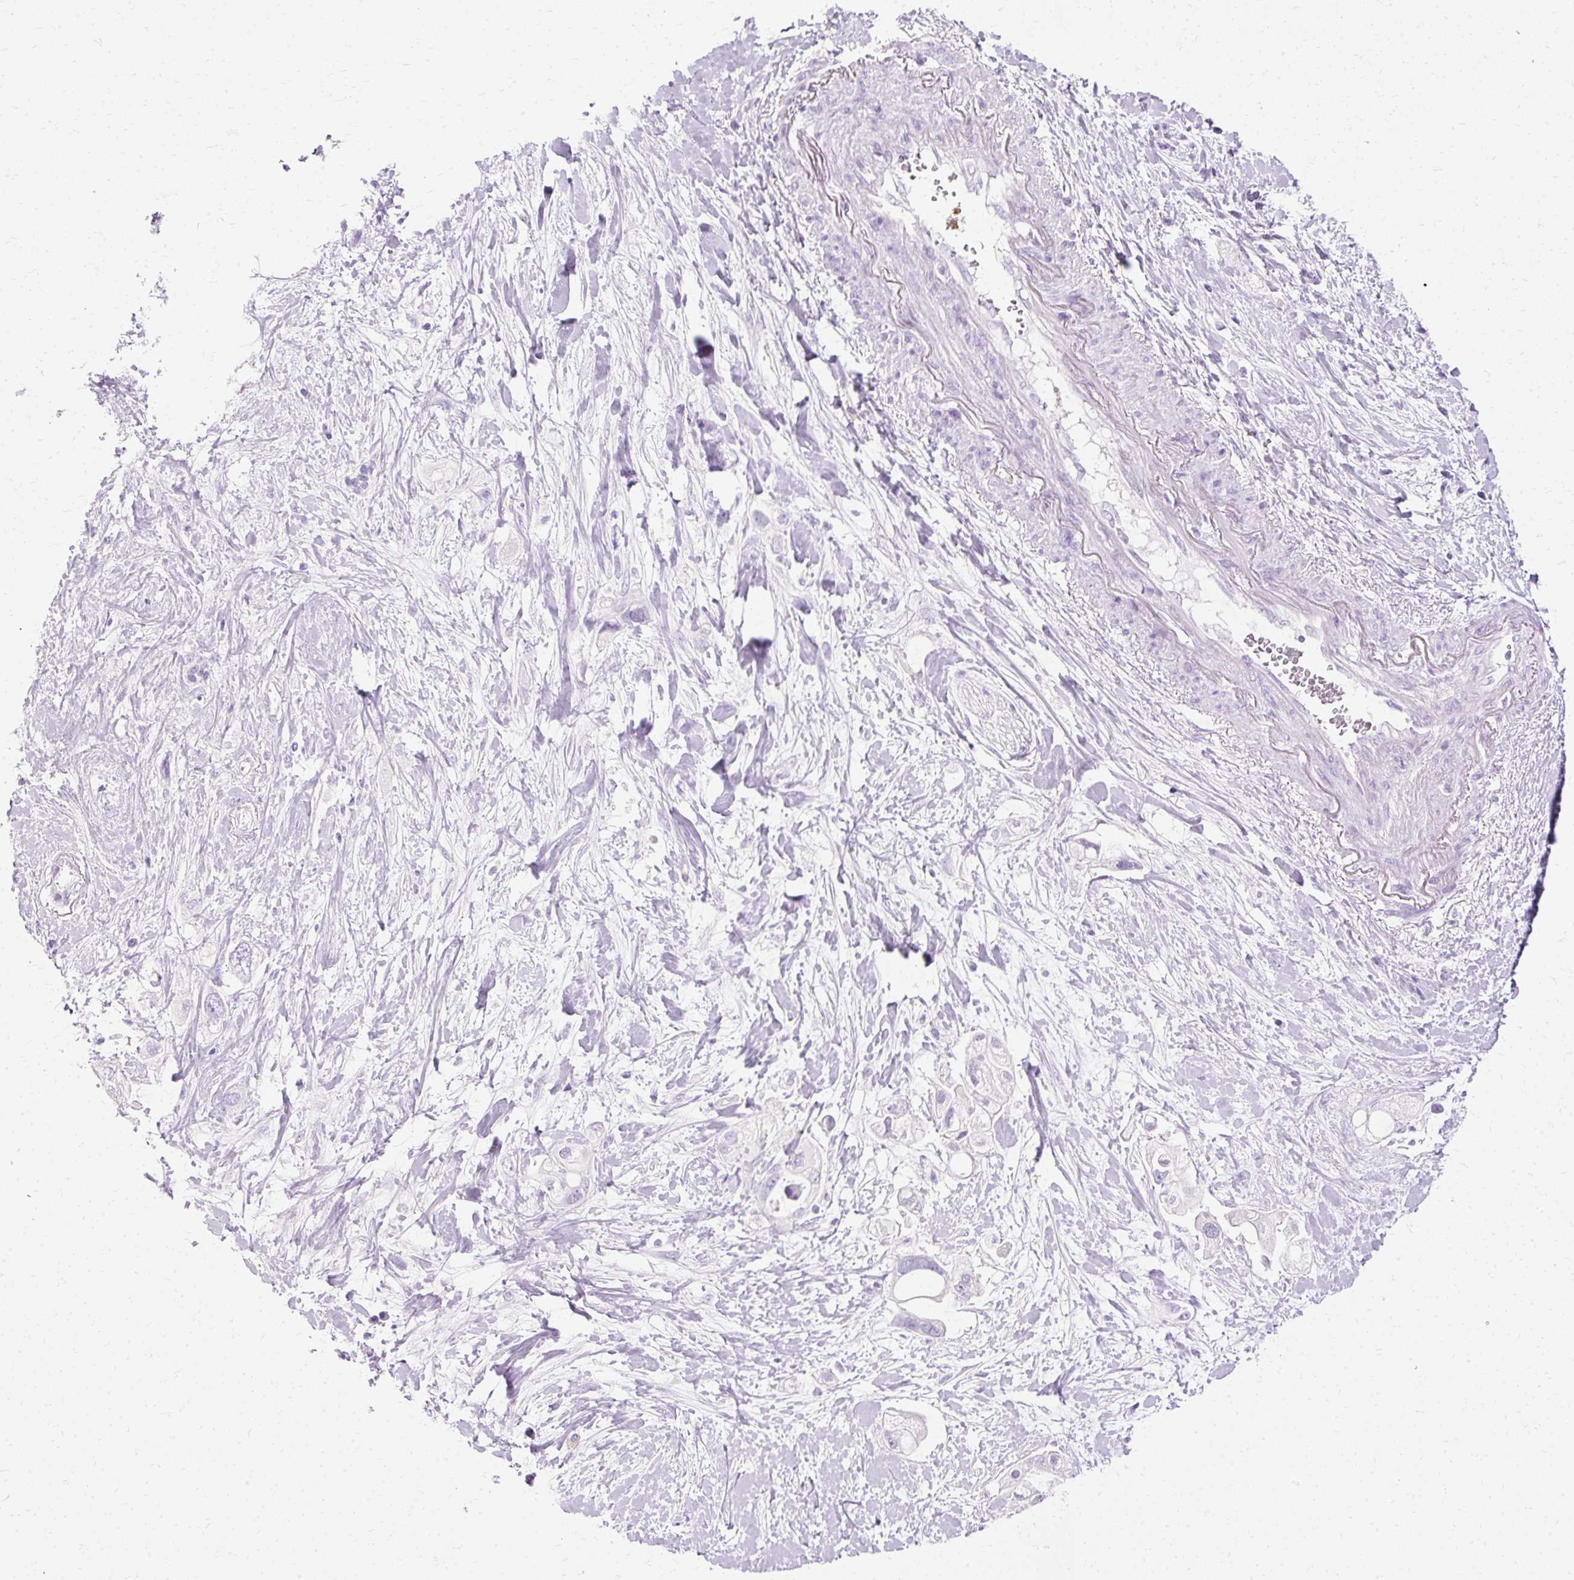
{"staining": {"intensity": "negative", "quantity": "none", "location": "none"}, "tissue": "pancreatic cancer", "cell_type": "Tumor cells", "image_type": "cancer", "snomed": [{"axis": "morphology", "description": "Adenocarcinoma, NOS"}, {"axis": "topography", "description": "Pancreas"}], "caption": "A micrograph of human pancreatic adenocarcinoma is negative for staining in tumor cells.", "gene": "DEFA1", "patient": {"sex": "female", "age": 56}}